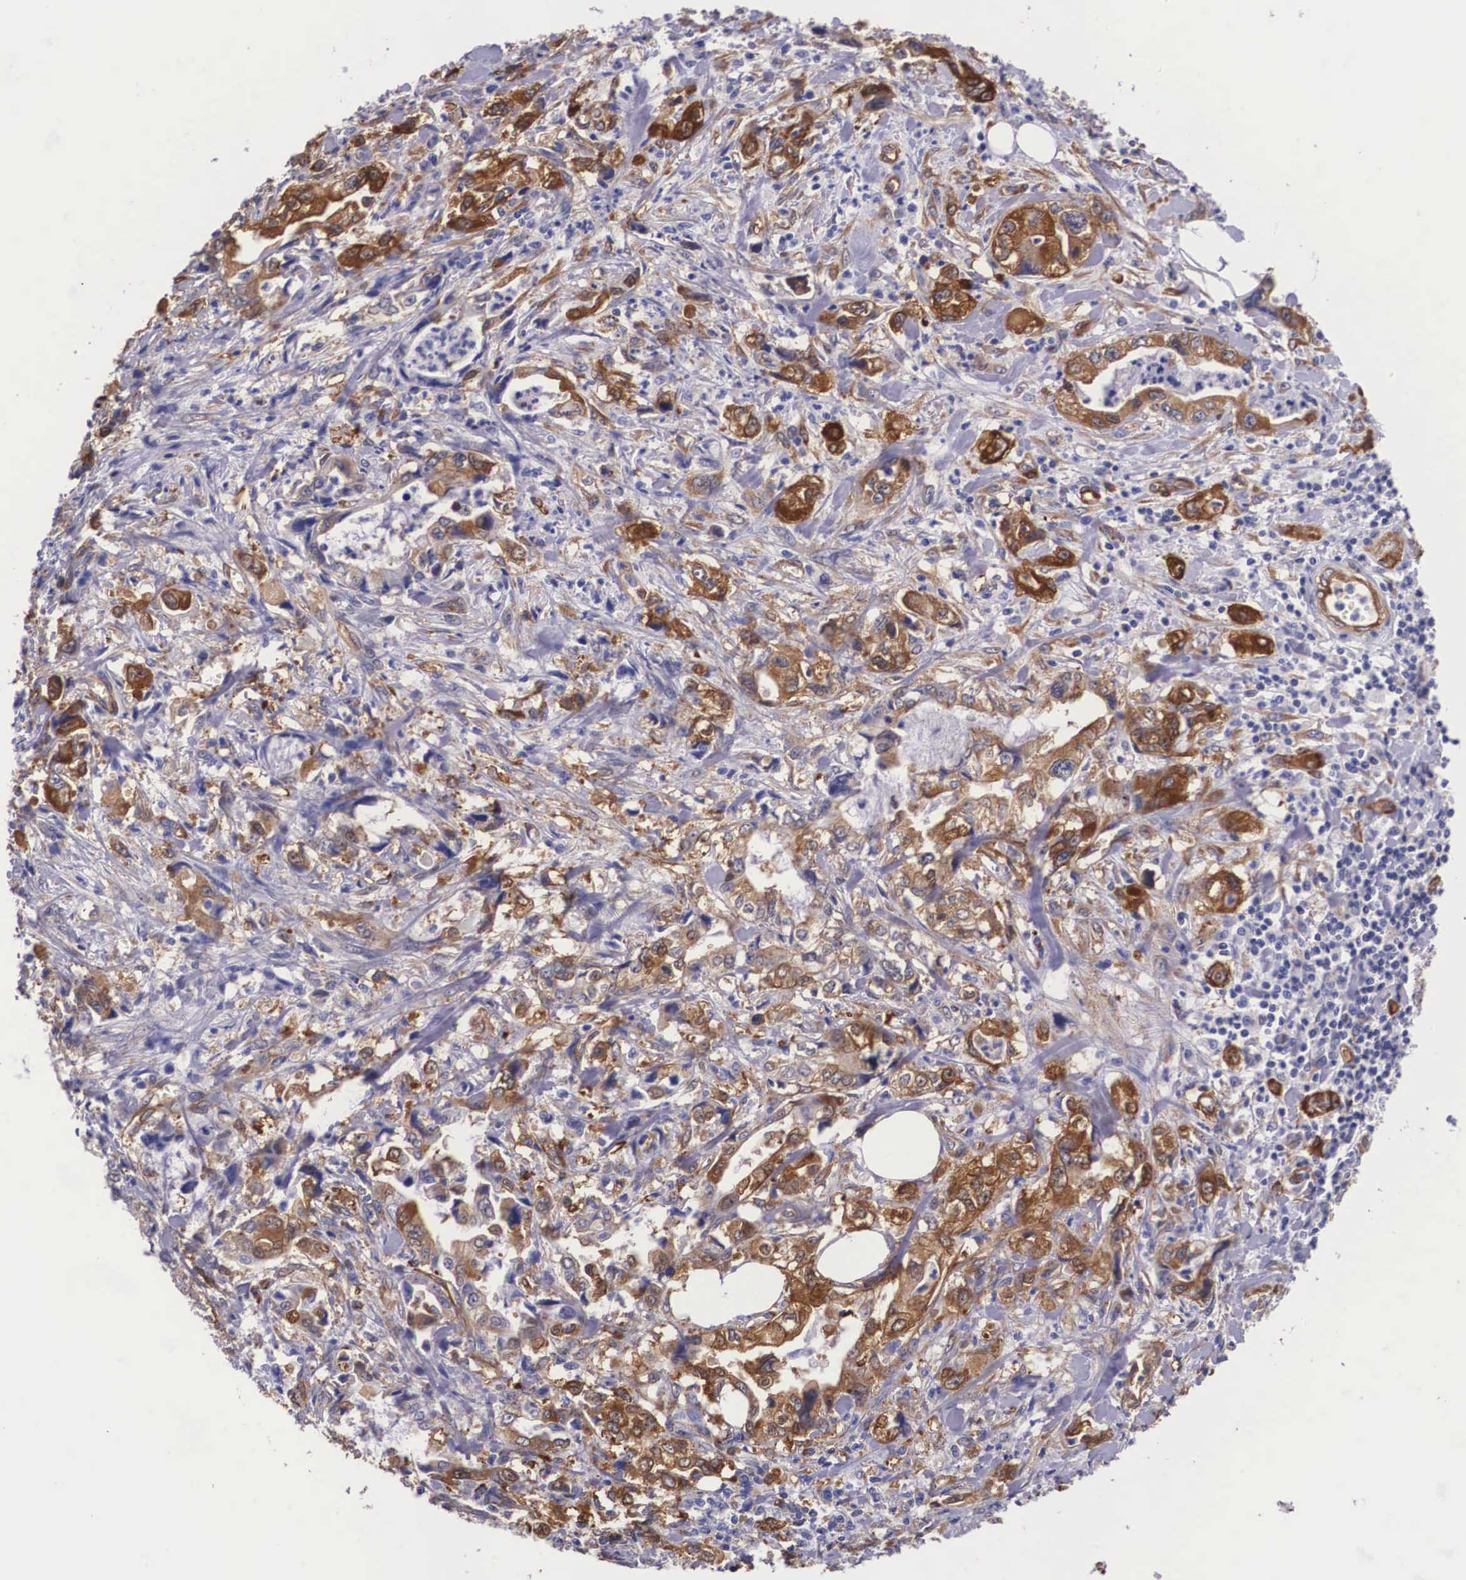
{"staining": {"intensity": "strong", "quantity": "25%-75%", "location": "cytoplasmic/membranous"}, "tissue": "stomach cancer", "cell_type": "Tumor cells", "image_type": "cancer", "snomed": [{"axis": "morphology", "description": "Adenocarcinoma, NOS"}, {"axis": "topography", "description": "Pancreas"}, {"axis": "topography", "description": "Stomach, upper"}], "caption": "Protein staining reveals strong cytoplasmic/membranous staining in approximately 25%-75% of tumor cells in stomach adenocarcinoma.", "gene": "BCAR1", "patient": {"sex": "male", "age": 77}}